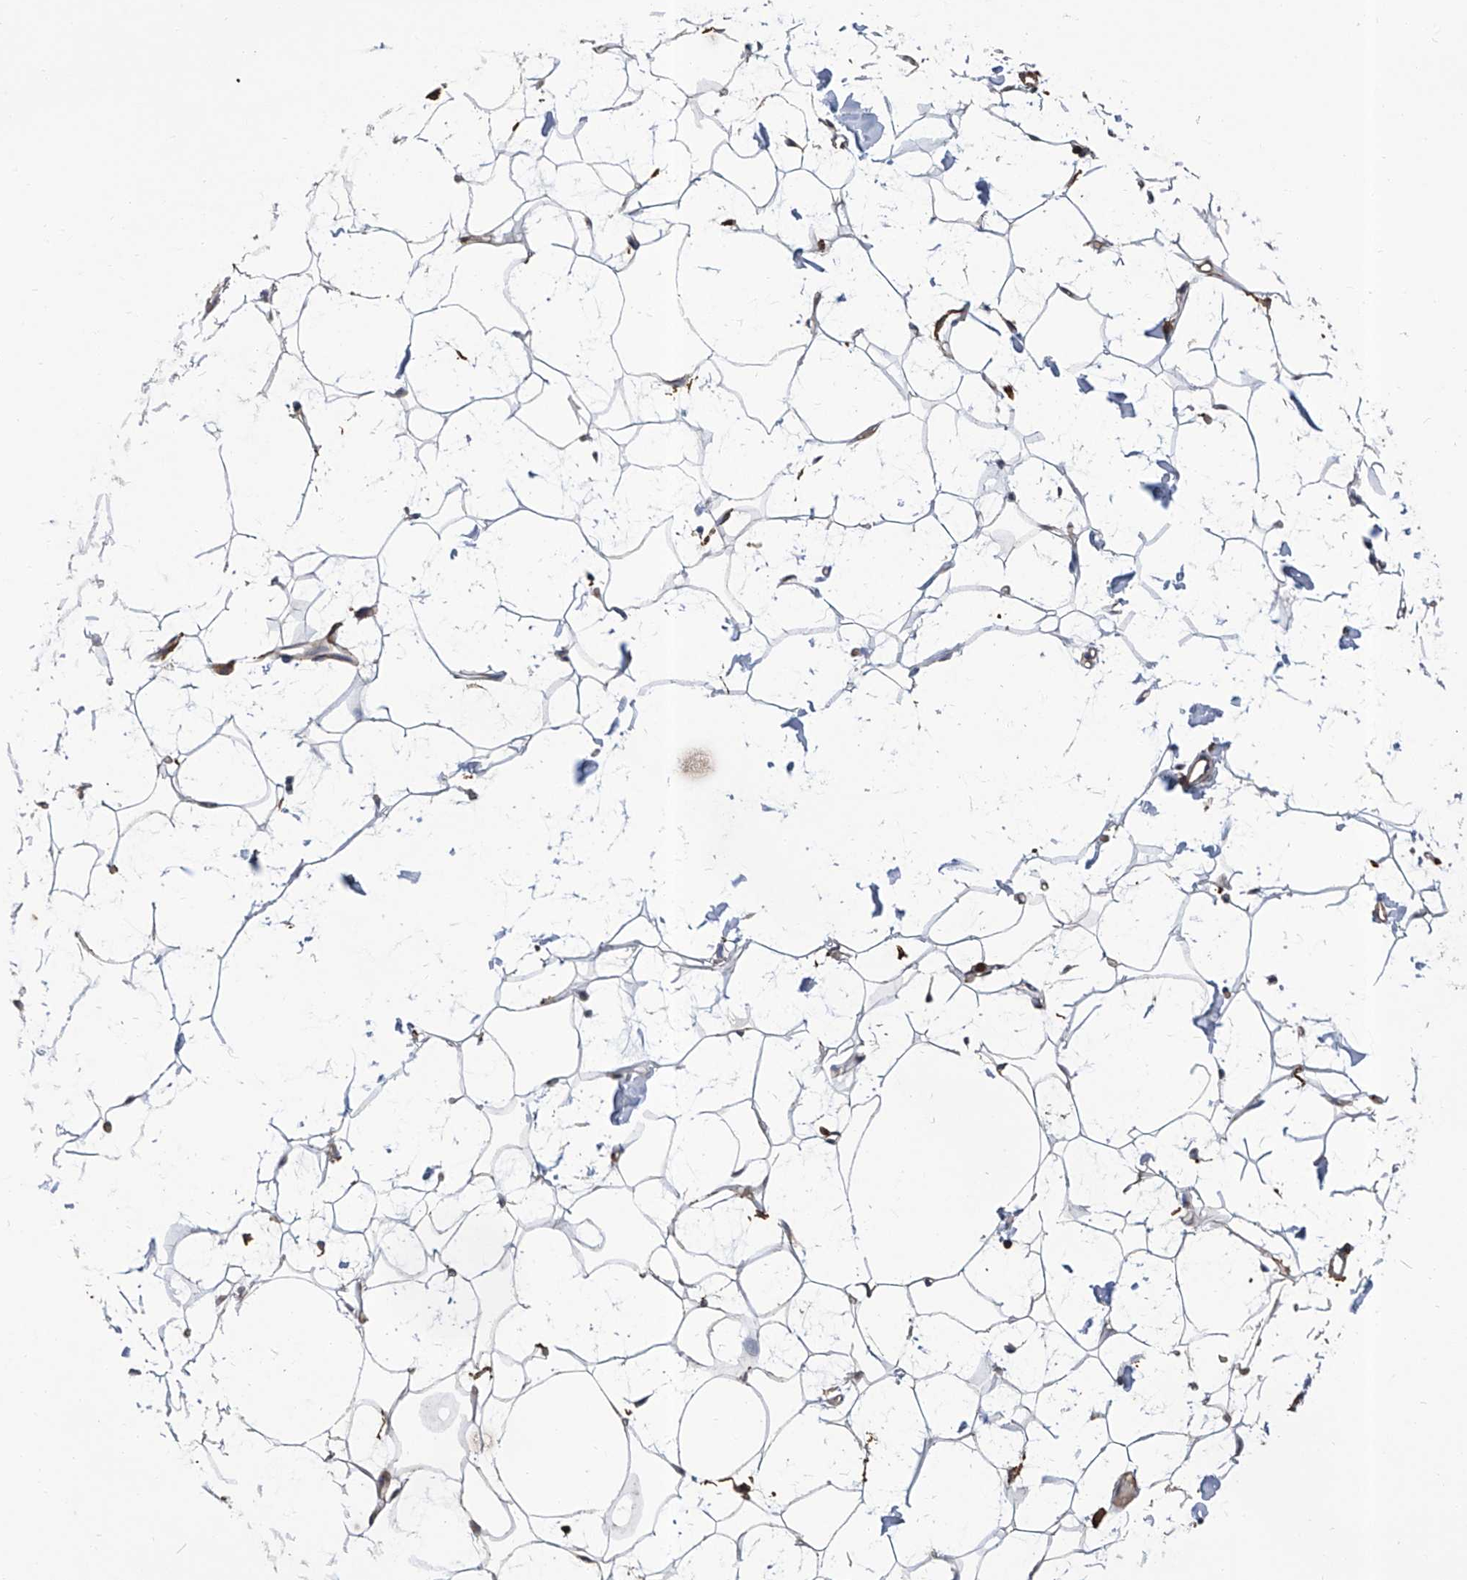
{"staining": {"intensity": "weak", "quantity": "25%-75%", "location": "cytoplasmic/membranous"}, "tissue": "adipose tissue", "cell_type": "Adipocytes", "image_type": "normal", "snomed": [{"axis": "morphology", "description": "Normal tissue, NOS"}, {"axis": "topography", "description": "Breast"}], "caption": "Protein analysis of unremarkable adipose tissue shows weak cytoplasmic/membranous positivity in about 25%-75% of adipocytes. (DAB (3,3'-diaminobenzidine) IHC with brightfield microscopy, high magnification).", "gene": "GPT", "patient": {"sex": "female", "age": 23}}